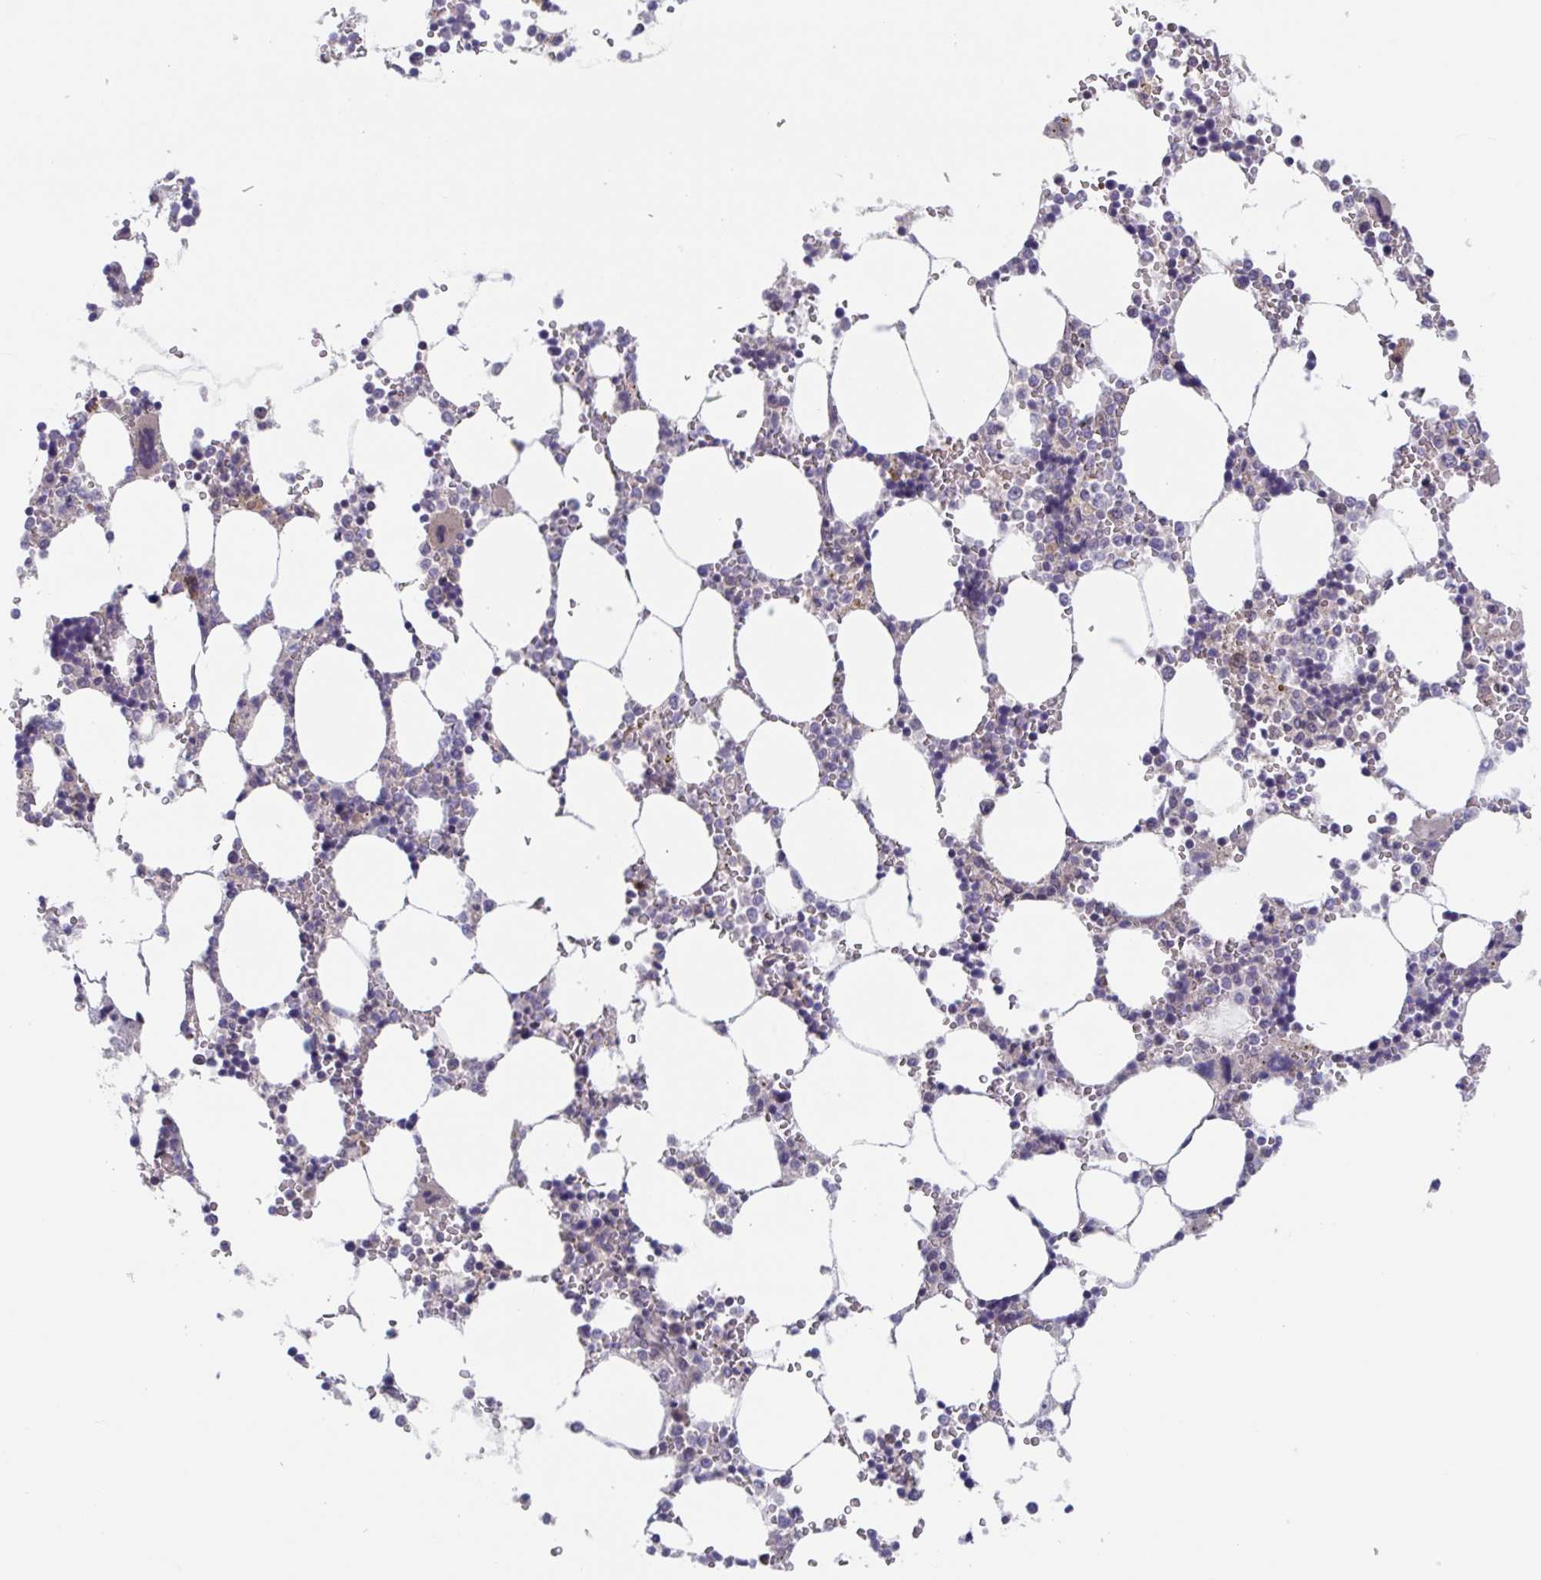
{"staining": {"intensity": "moderate", "quantity": "<25%", "location": "cytoplasmic/membranous,nuclear"}, "tissue": "bone marrow", "cell_type": "Hematopoietic cells", "image_type": "normal", "snomed": [{"axis": "morphology", "description": "Normal tissue, NOS"}, {"axis": "topography", "description": "Bone marrow"}], "caption": "Immunohistochemical staining of benign human bone marrow displays <25% levels of moderate cytoplasmic/membranous,nuclear protein staining in about <25% of hematopoietic cells. The protein of interest is stained brown, and the nuclei are stained in blue (DAB IHC with brightfield microscopy, high magnification).", "gene": "RIOK1", "patient": {"sex": "male", "age": 64}}